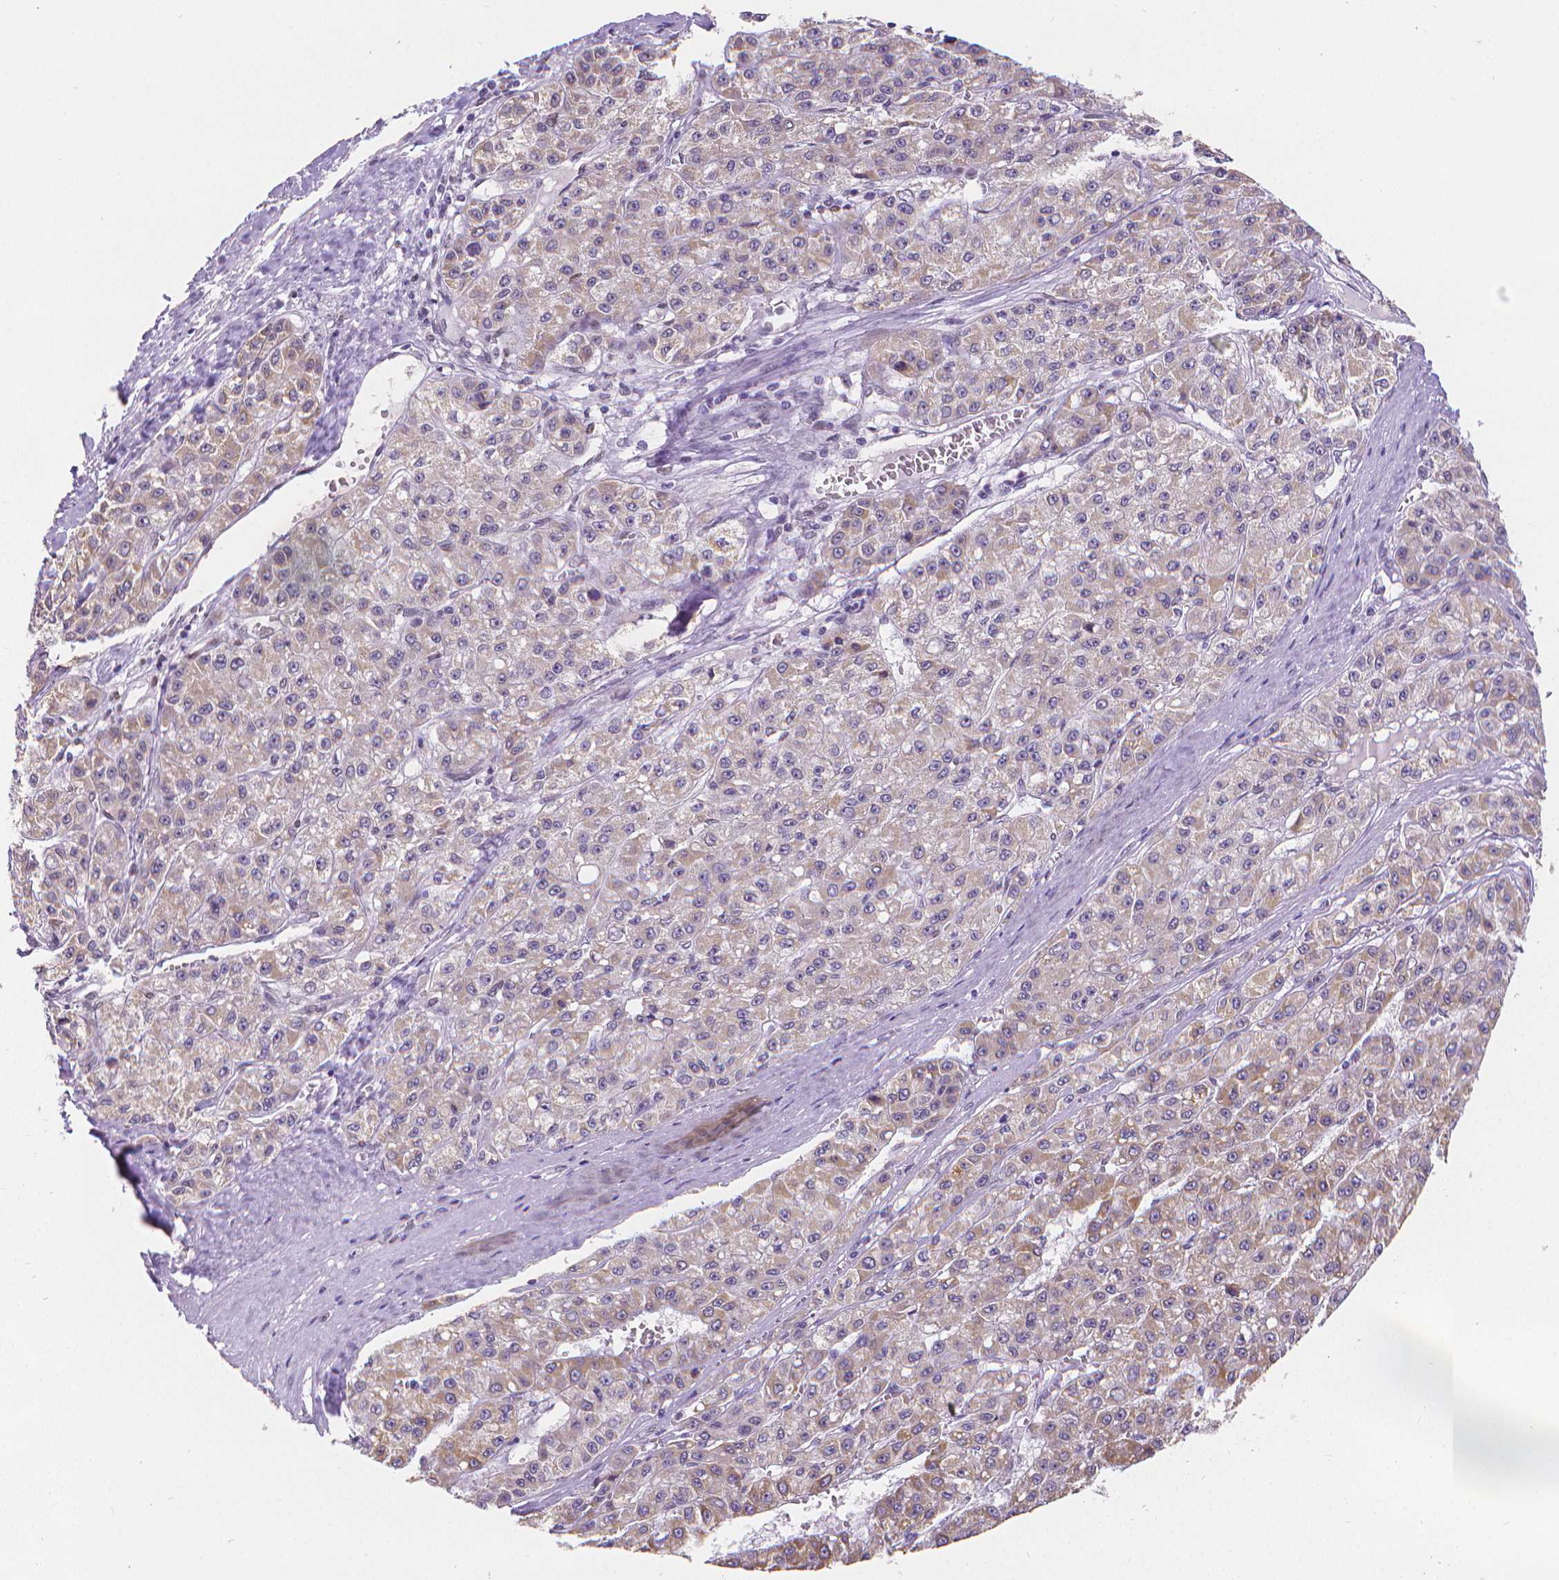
{"staining": {"intensity": "weak", "quantity": "<25%", "location": "cytoplasmic/membranous"}, "tissue": "liver cancer", "cell_type": "Tumor cells", "image_type": "cancer", "snomed": [{"axis": "morphology", "description": "Carcinoma, Hepatocellular, NOS"}, {"axis": "topography", "description": "Liver"}], "caption": "Human liver hepatocellular carcinoma stained for a protein using immunohistochemistry (IHC) reveals no staining in tumor cells.", "gene": "MEF2C", "patient": {"sex": "male", "age": 70}}